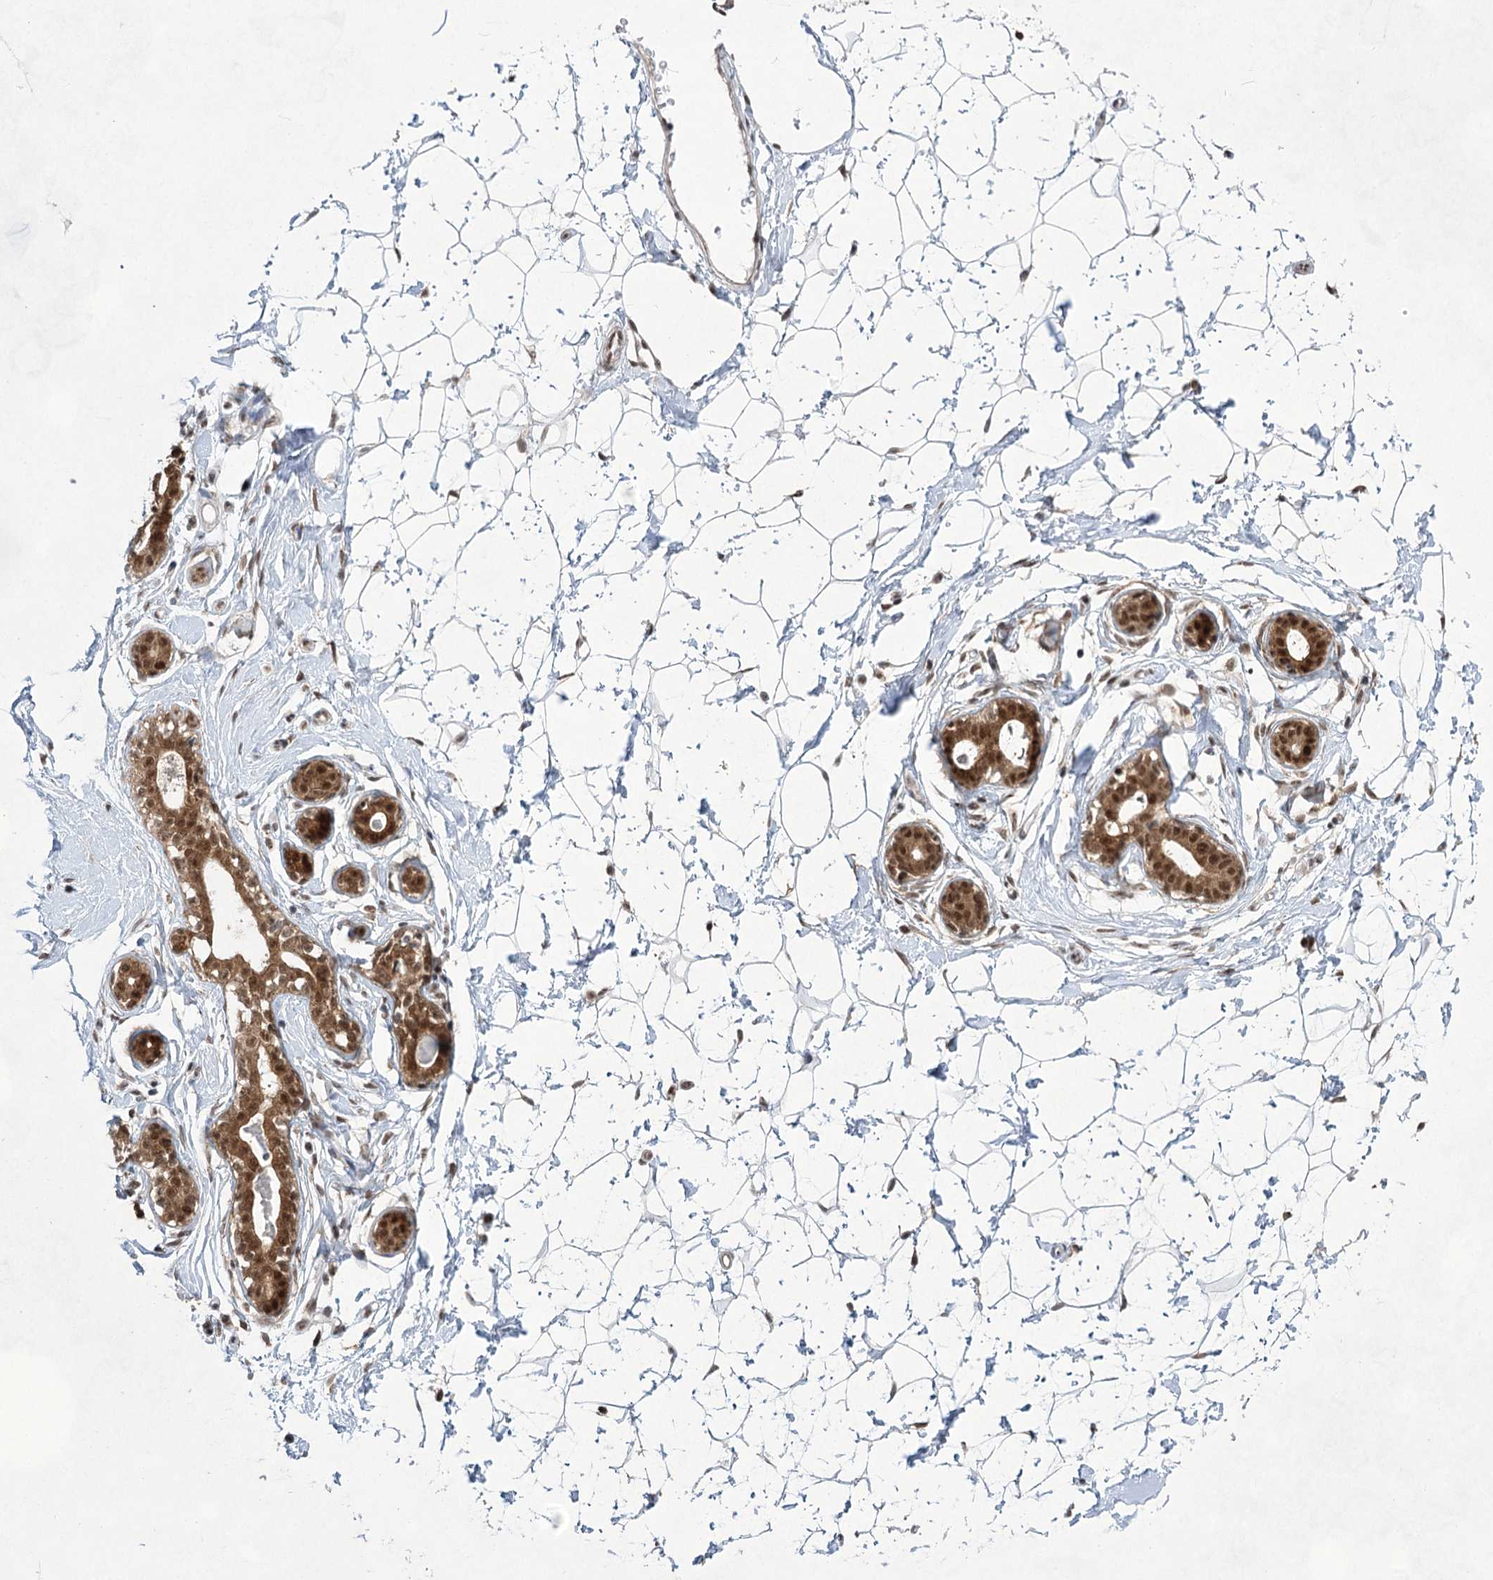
{"staining": {"intensity": "moderate", "quantity": ">75%", "location": "nuclear"}, "tissue": "breast", "cell_type": "Adipocytes", "image_type": "normal", "snomed": [{"axis": "morphology", "description": "Normal tissue, NOS"}, {"axis": "morphology", "description": "Adenoma, NOS"}, {"axis": "topography", "description": "Breast"}], "caption": "Breast stained for a protein (brown) demonstrates moderate nuclear positive expression in approximately >75% of adipocytes.", "gene": "ZCCHC8", "patient": {"sex": "female", "age": 23}}